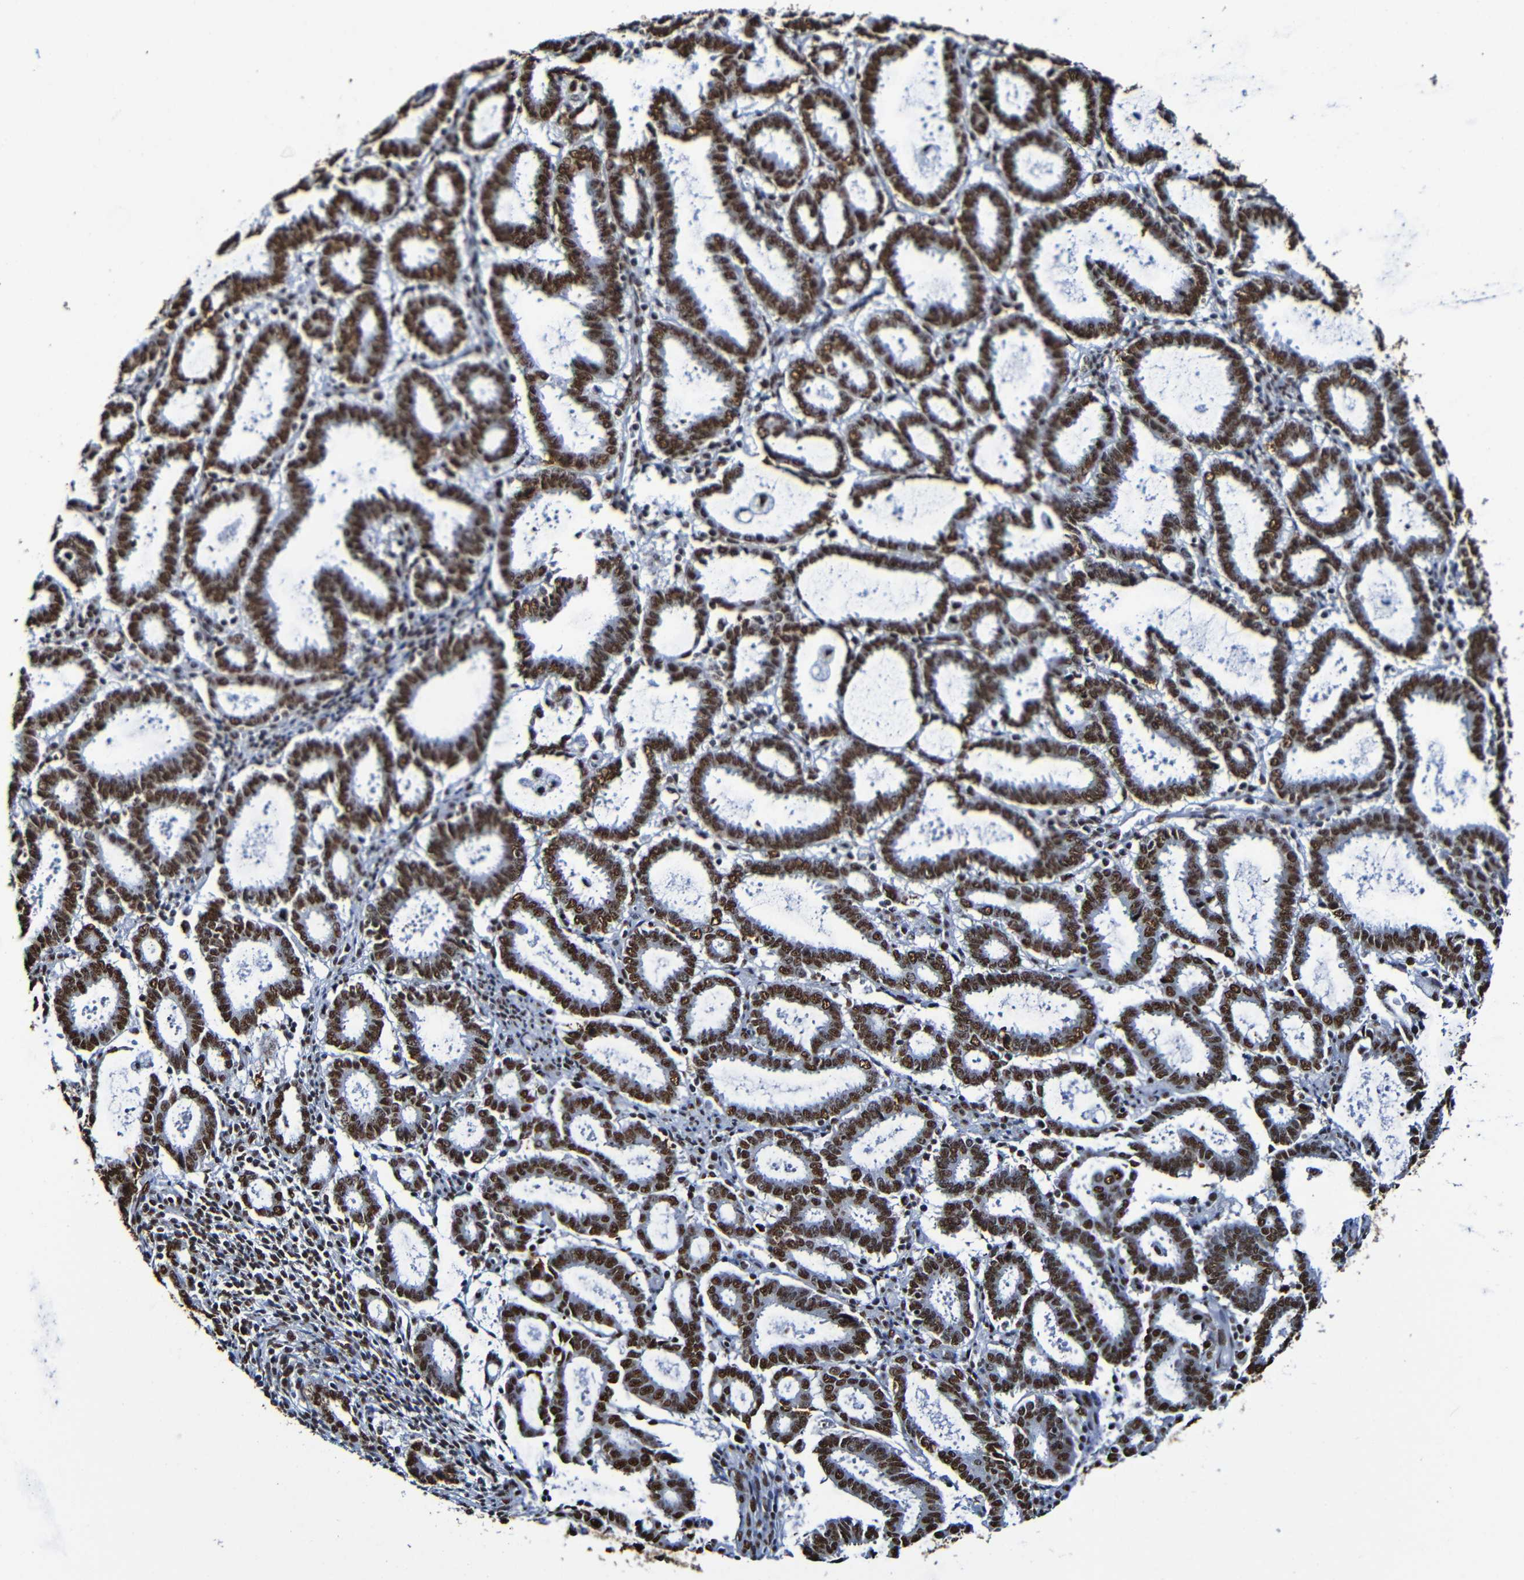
{"staining": {"intensity": "strong", "quantity": ">75%", "location": "nuclear"}, "tissue": "endometrial cancer", "cell_type": "Tumor cells", "image_type": "cancer", "snomed": [{"axis": "morphology", "description": "Adenocarcinoma, NOS"}, {"axis": "topography", "description": "Uterus"}], "caption": "Immunohistochemistry of human endometrial adenocarcinoma exhibits high levels of strong nuclear expression in approximately >75% of tumor cells.", "gene": "SRSF3", "patient": {"sex": "female", "age": 83}}